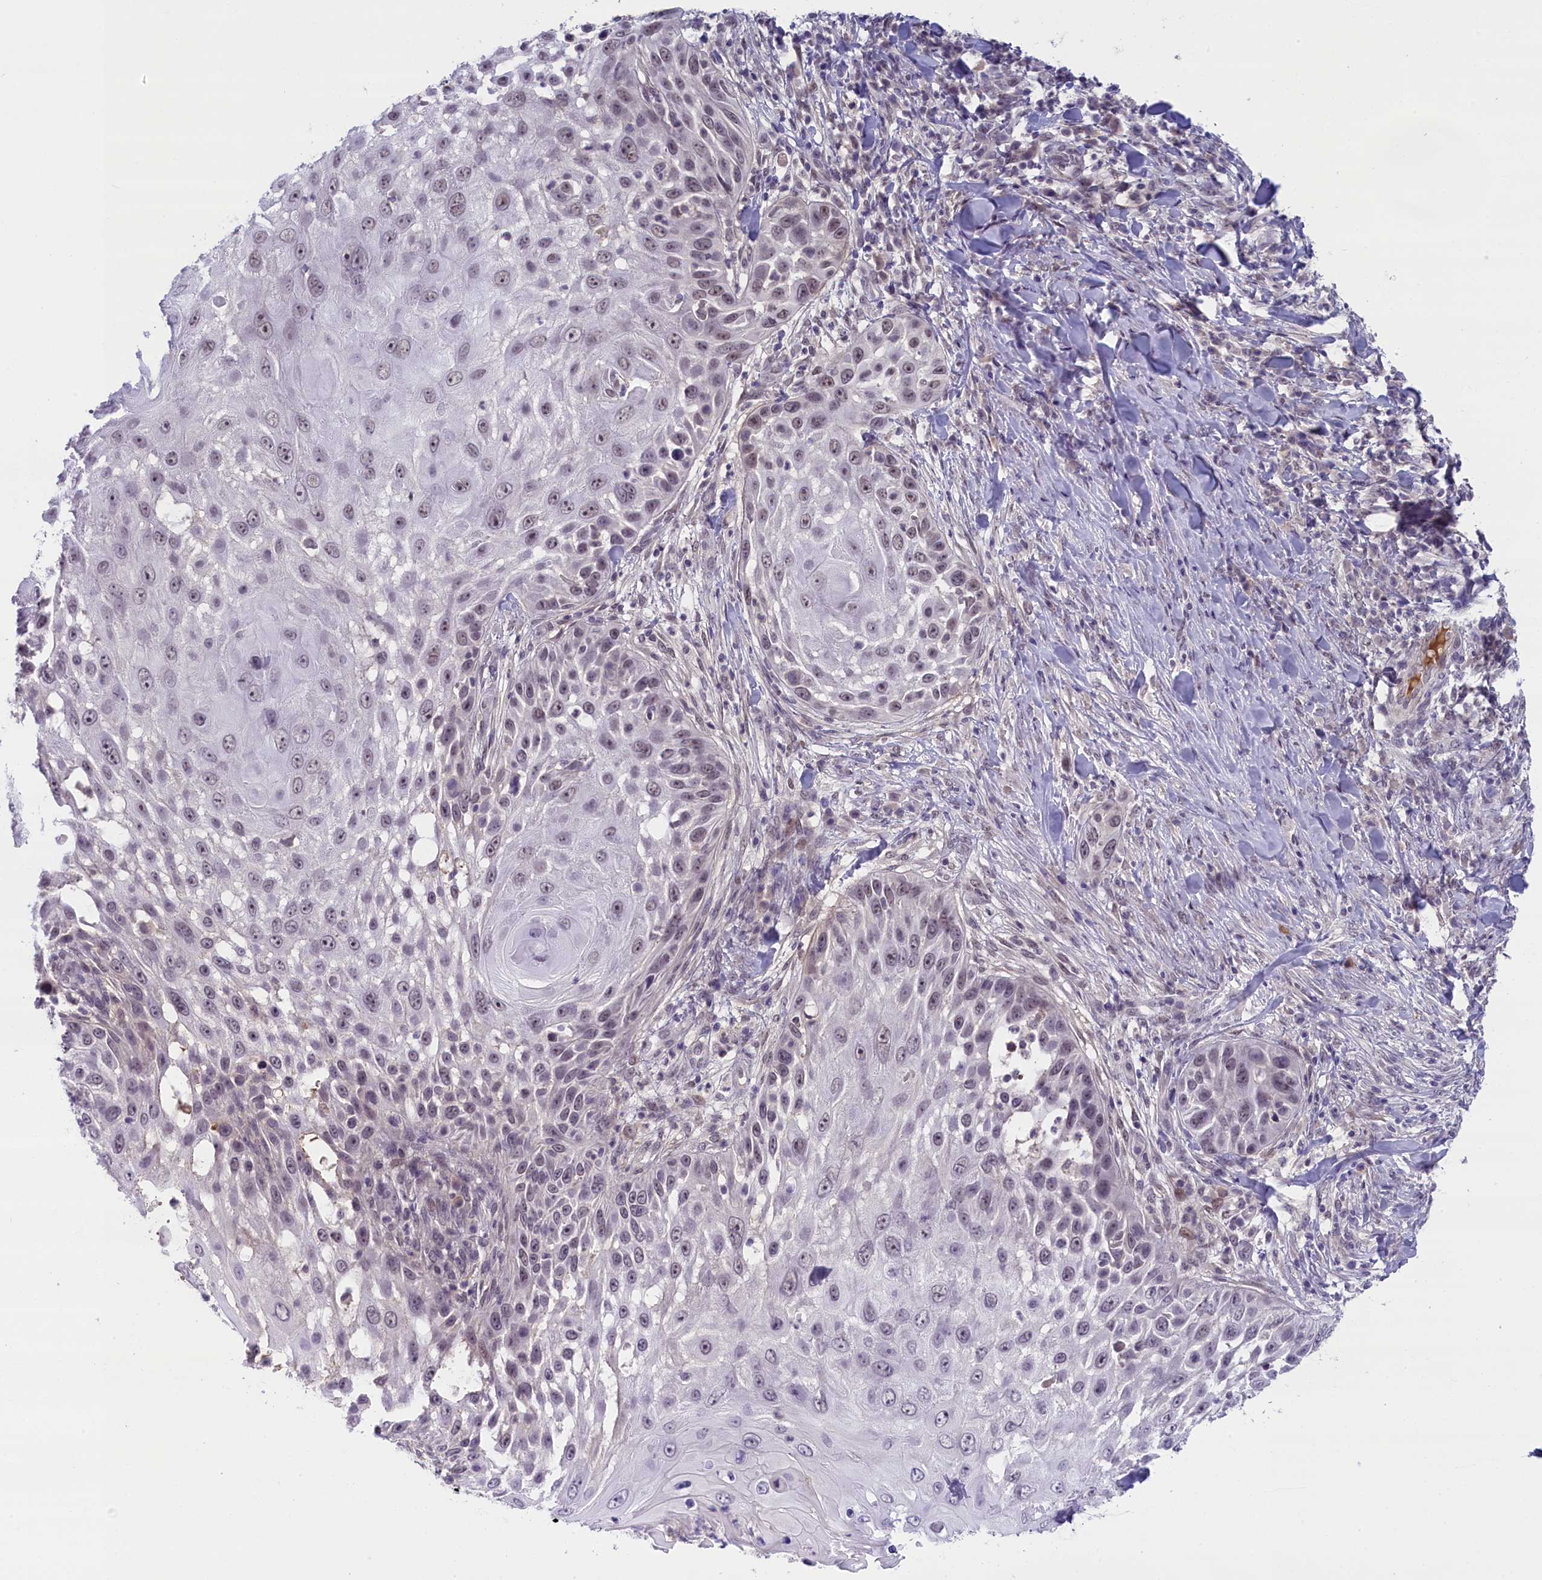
{"staining": {"intensity": "weak", "quantity": "25%-75%", "location": "nuclear"}, "tissue": "skin cancer", "cell_type": "Tumor cells", "image_type": "cancer", "snomed": [{"axis": "morphology", "description": "Squamous cell carcinoma, NOS"}, {"axis": "topography", "description": "Skin"}], "caption": "Skin squamous cell carcinoma was stained to show a protein in brown. There is low levels of weak nuclear expression in approximately 25%-75% of tumor cells.", "gene": "CRAMP1", "patient": {"sex": "female", "age": 44}}